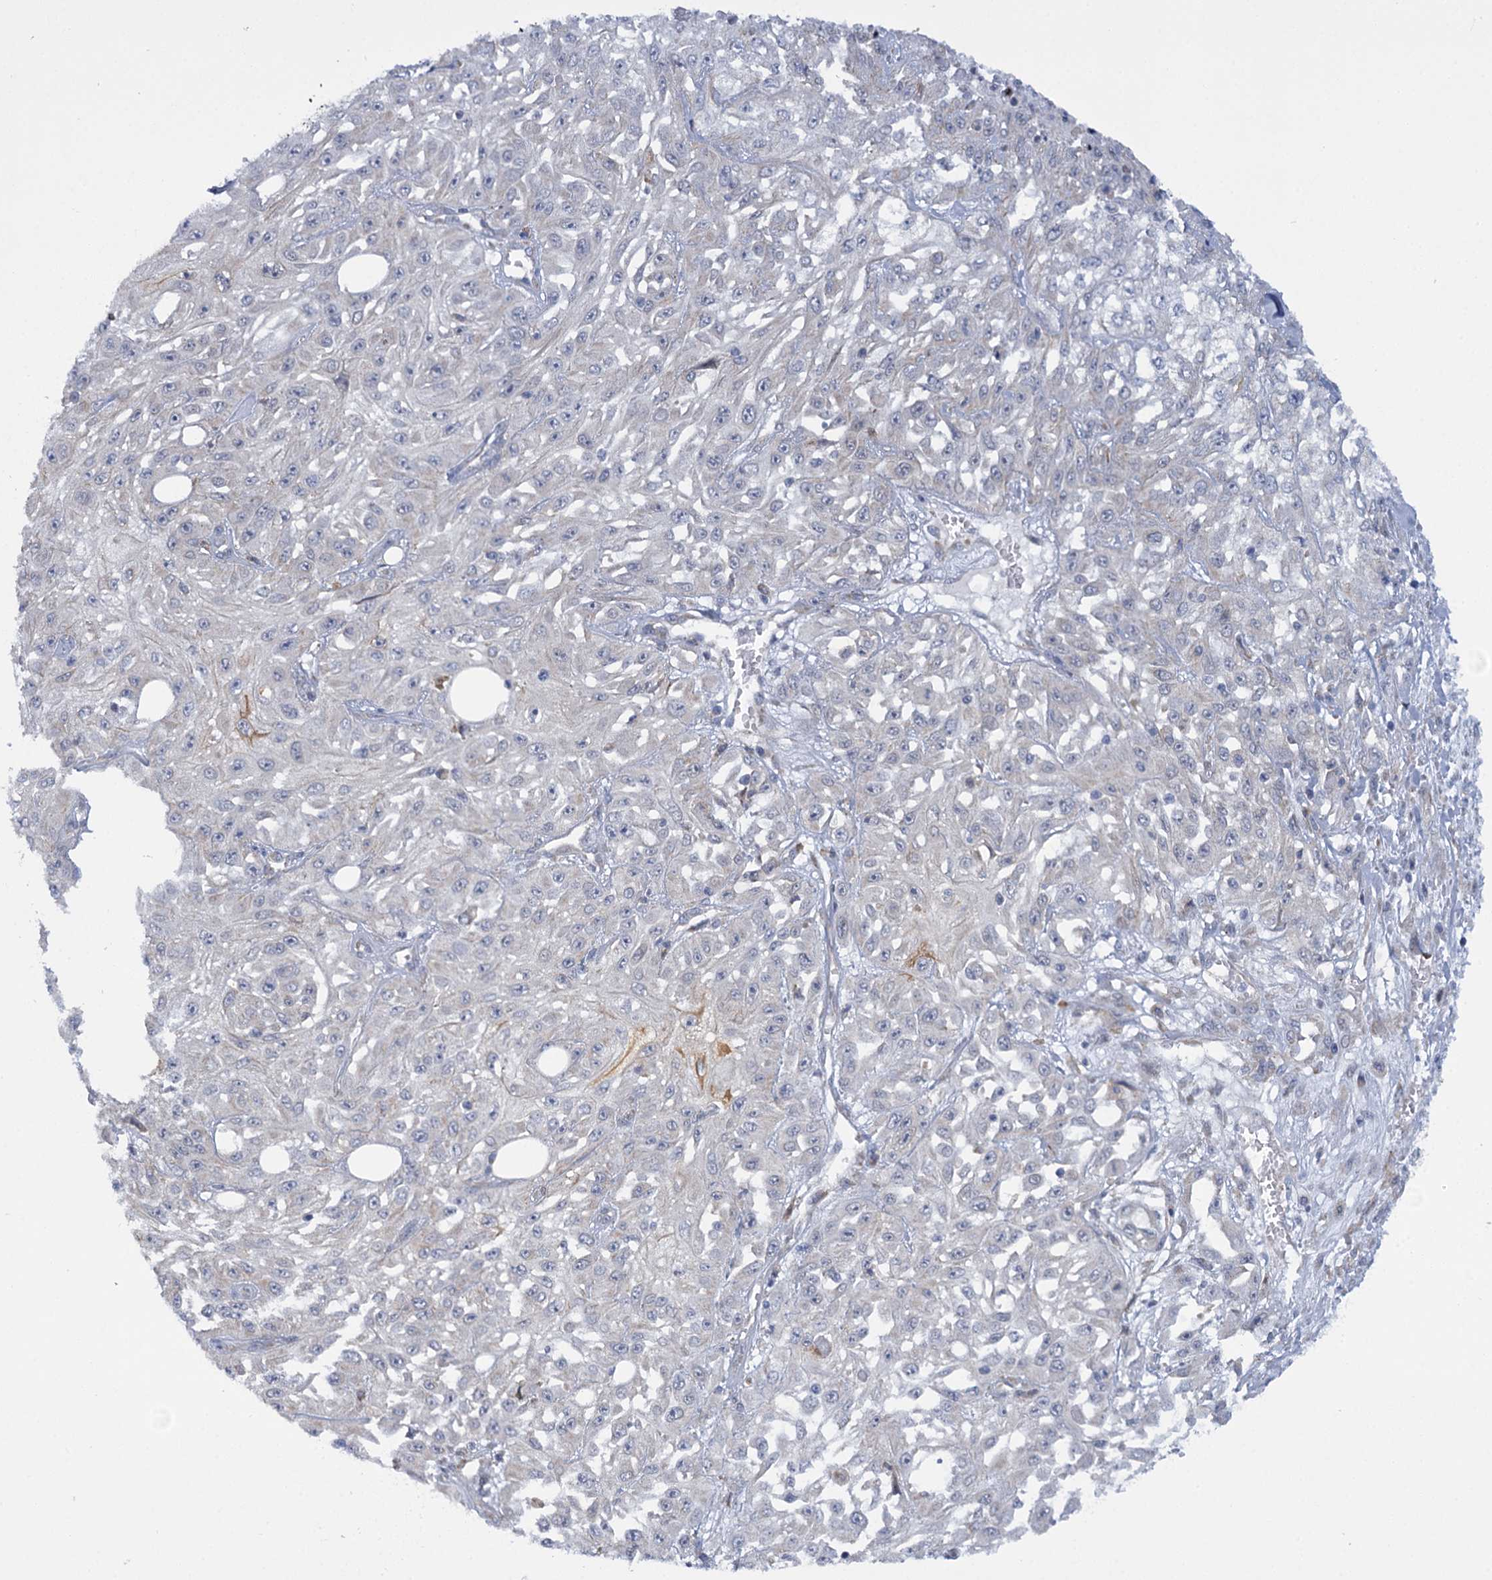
{"staining": {"intensity": "negative", "quantity": "none", "location": "none"}, "tissue": "skin cancer", "cell_type": "Tumor cells", "image_type": "cancer", "snomed": [{"axis": "morphology", "description": "Squamous cell carcinoma, NOS"}, {"axis": "morphology", "description": "Squamous cell carcinoma, metastatic, NOS"}, {"axis": "topography", "description": "Skin"}, {"axis": "topography", "description": "Lymph node"}], "caption": "Tumor cells show no significant expression in metastatic squamous cell carcinoma (skin).", "gene": "MBLAC2", "patient": {"sex": "male", "age": 75}}